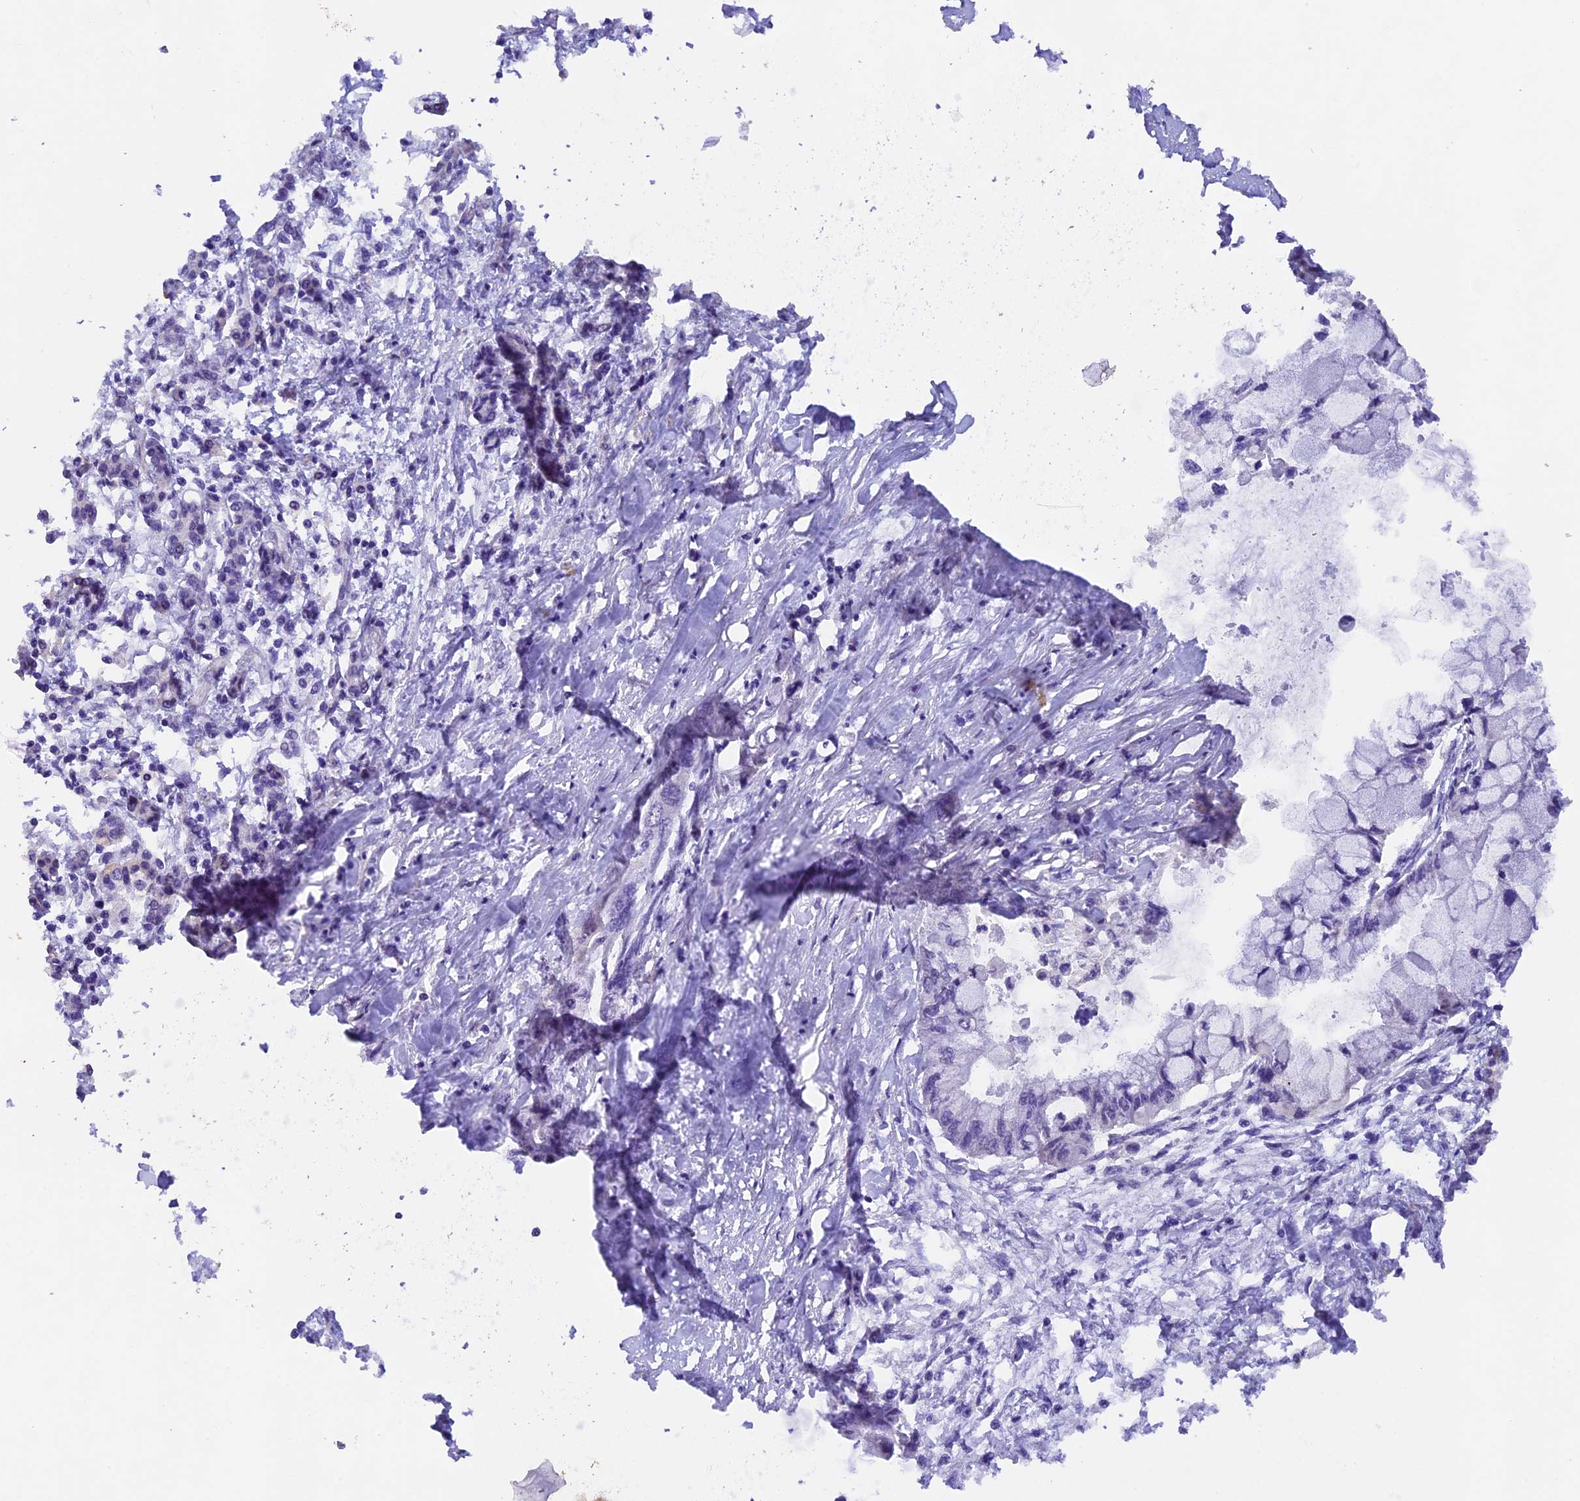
{"staining": {"intensity": "negative", "quantity": "none", "location": "none"}, "tissue": "pancreatic cancer", "cell_type": "Tumor cells", "image_type": "cancer", "snomed": [{"axis": "morphology", "description": "Adenocarcinoma, NOS"}, {"axis": "topography", "description": "Pancreas"}], "caption": "IHC histopathology image of neoplastic tissue: pancreatic cancer (adenocarcinoma) stained with DAB displays no significant protein positivity in tumor cells.", "gene": "GNB5", "patient": {"sex": "male", "age": 48}}